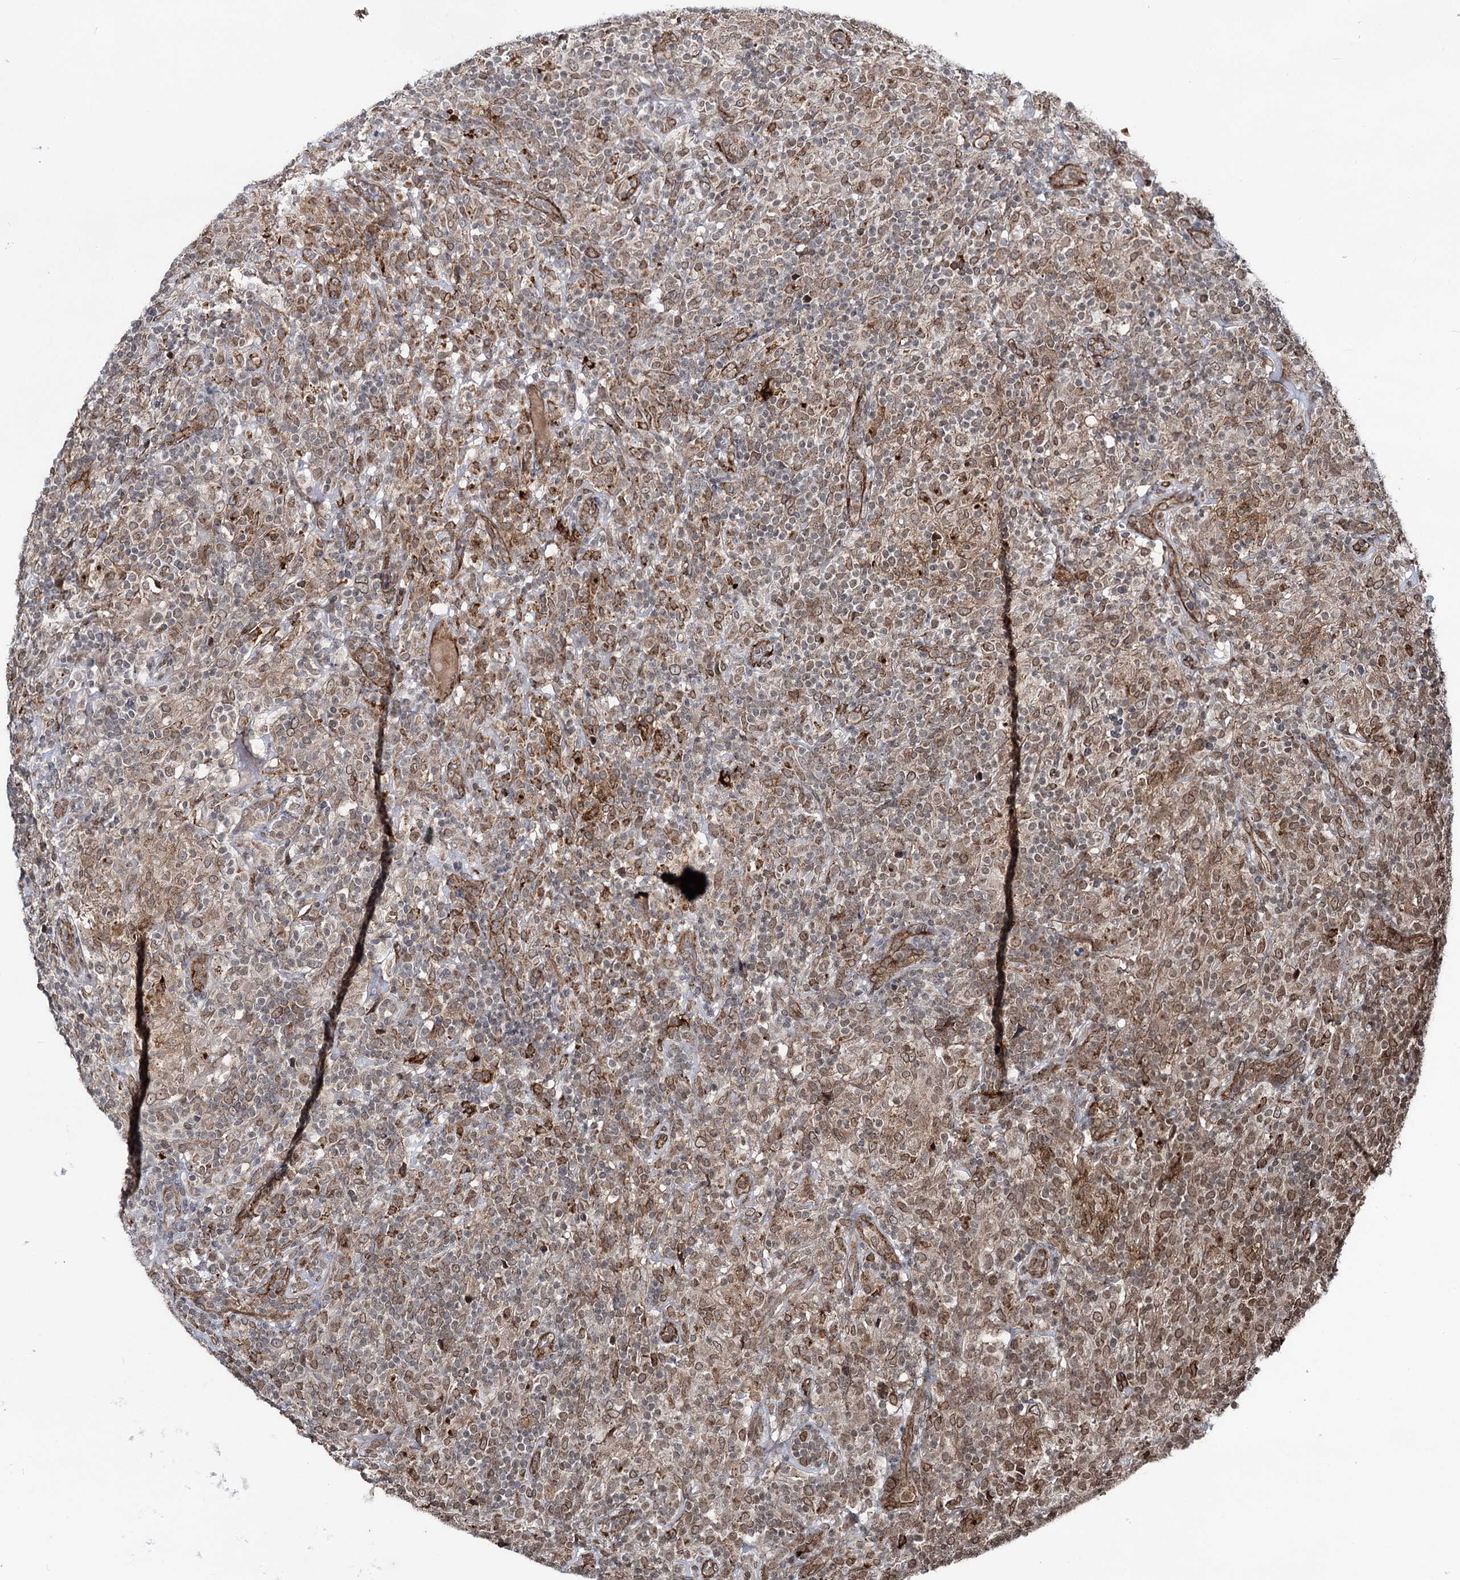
{"staining": {"intensity": "moderate", "quantity": ">75%", "location": "cytoplasmic/membranous,nuclear"}, "tissue": "lymphoma", "cell_type": "Tumor cells", "image_type": "cancer", "snomed": [{"axis": "morphology", "description": "Hodgkin's disease, NOS"}, {"axis": "topography", "description": "Lymph node"}], "caption": "Human lymphoma stained for a protein (brown) exhibits moderate cytoplasmic/membranous and nuclear positive positivity in about >75% of tumor cells.", "gene": "RNF6", "patient": {"sex": "male", "age": 70}}